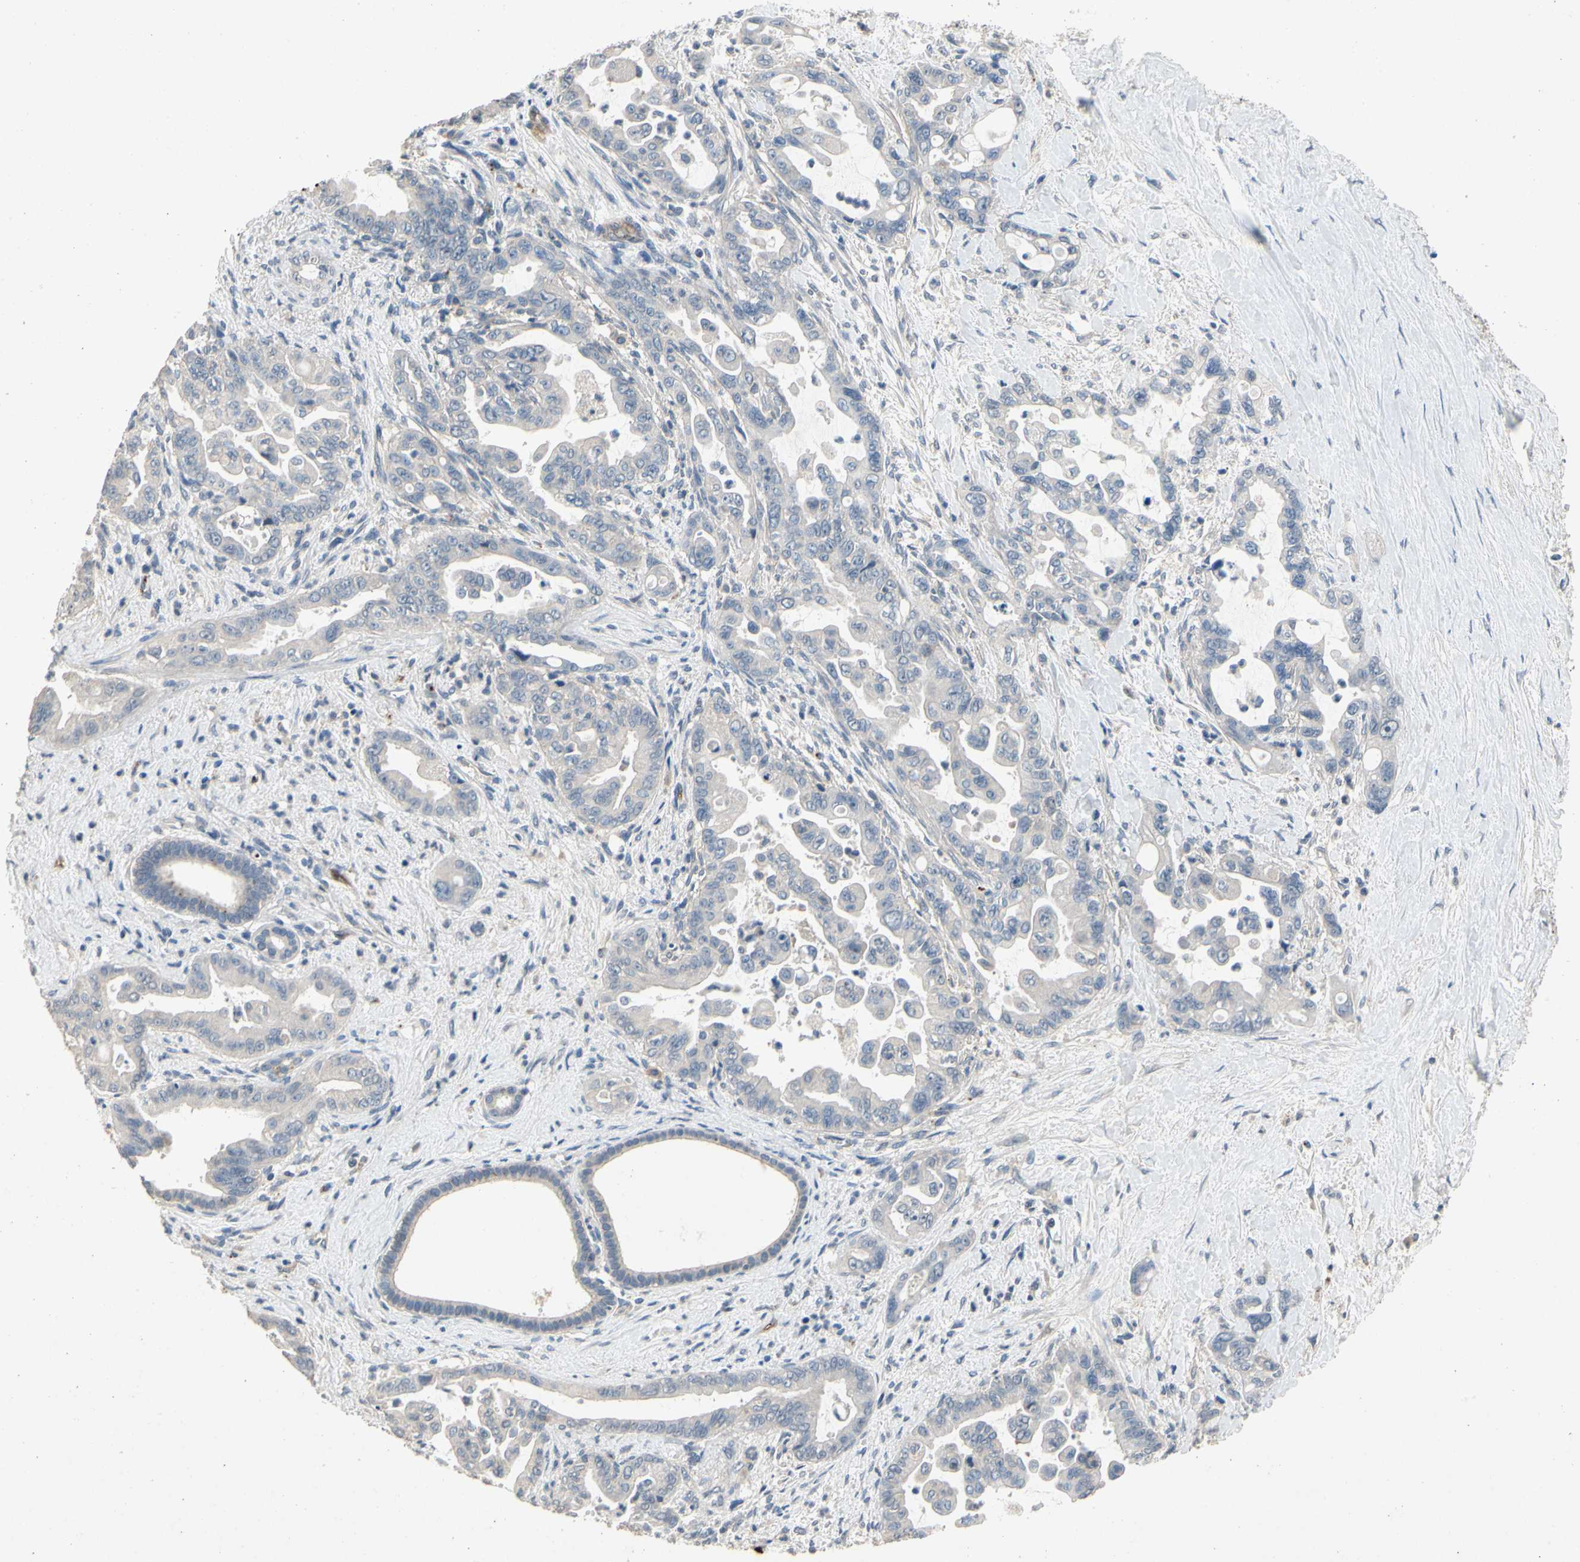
{"staining": {"intensity": "negative", "quantity": "none", "location": "none"}, "tissue": "pancreatic cancer", "cell_type": "Tumor cells", "image_type": "cancer", "snomed": [{"axis": "morphology", "description": "Adenocarcinoma, NOS"}, {"axis": "topography", "description": "Pancreas"}], "caption": "This image is of pancreatic adenocarcinoma stained with immunohistochemistry (IHC) to label a protein in brown with the nuclei are counter-stained blue. There is no expression in tumor cells.", "gene": "ALPL", "patient": {"sex": "male", "age": 70}}